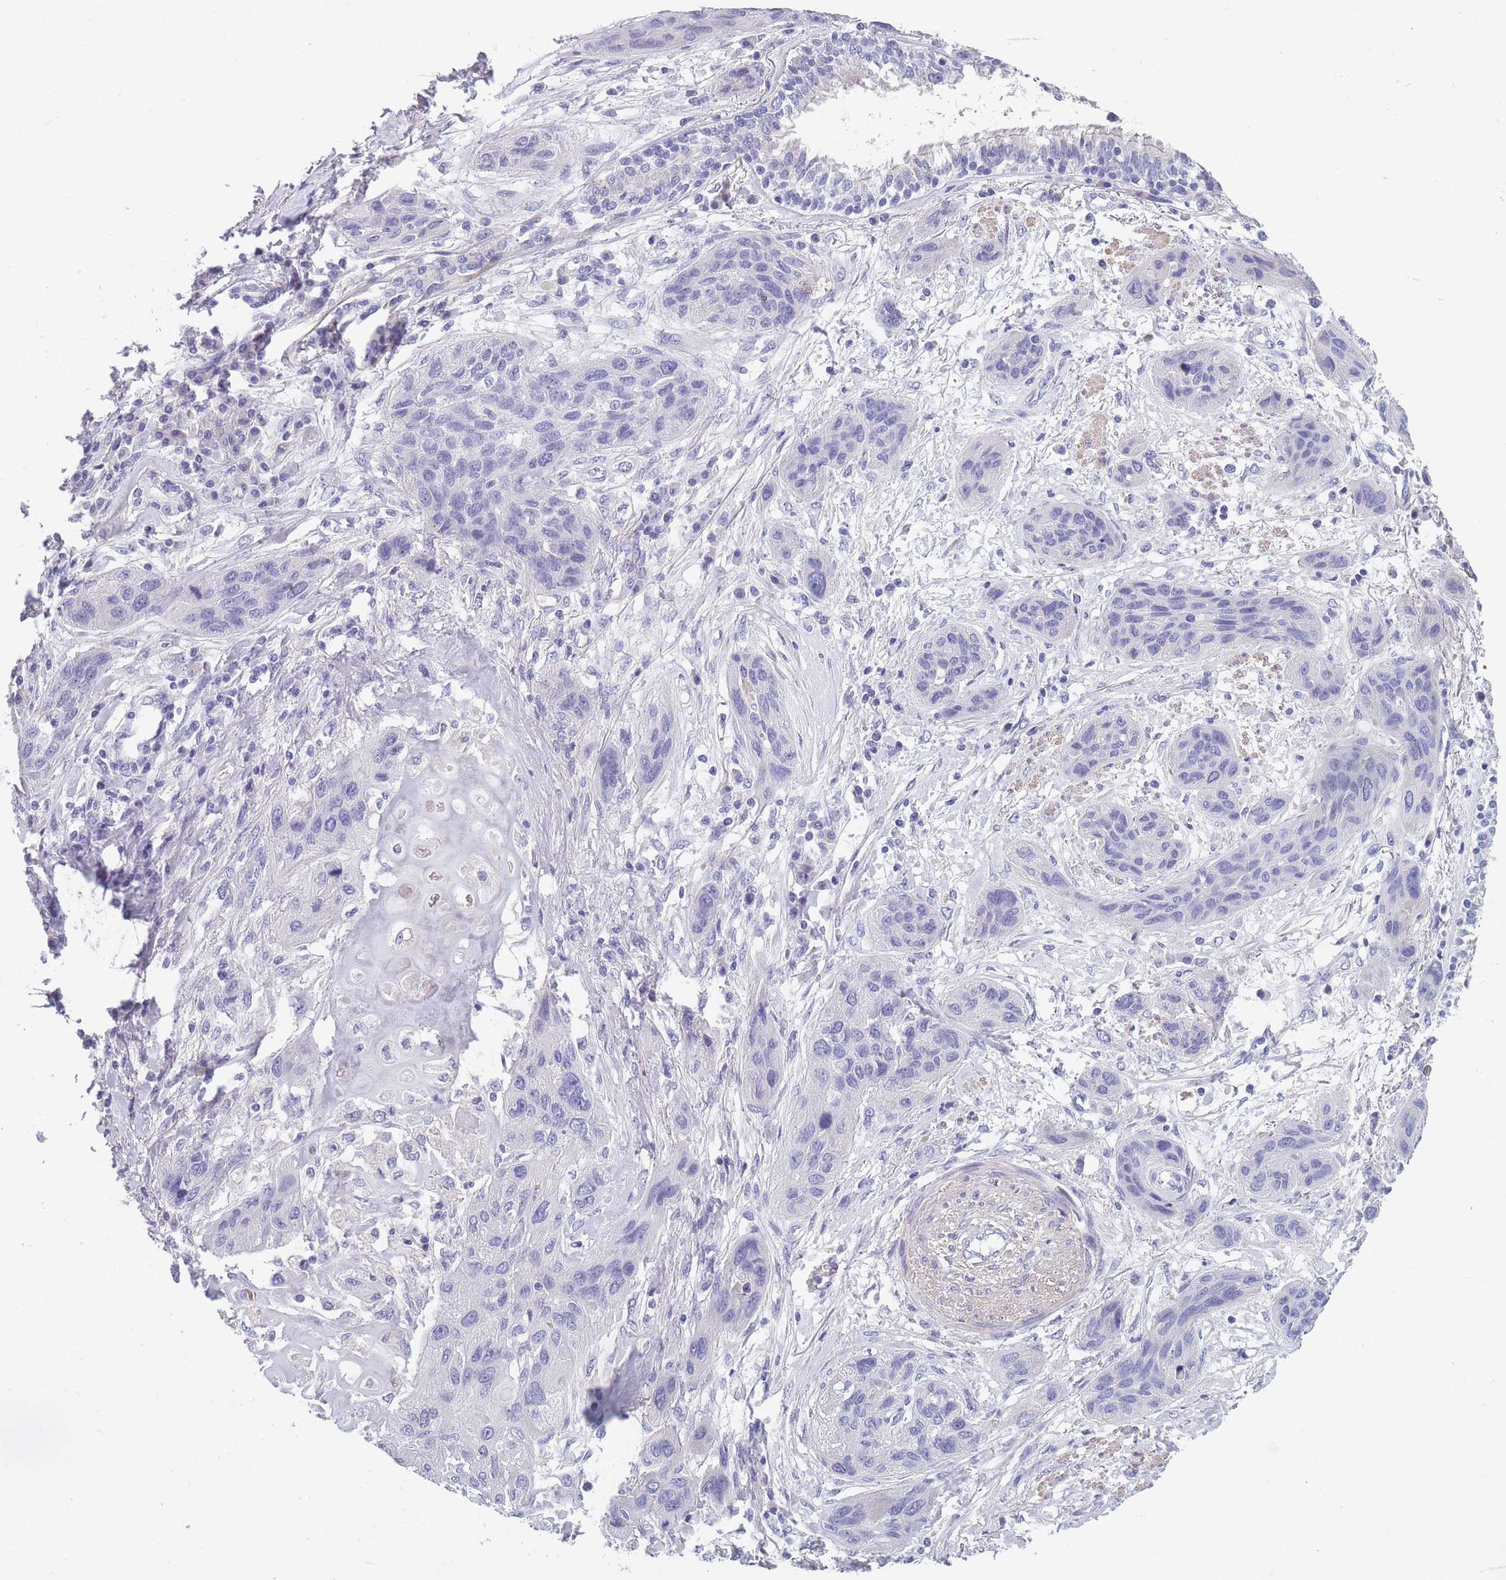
{"staining": {"intensity": "negative", "quantity": "none", "location": "none"}, "tissue": "lung cancer", "cell_type": "Tumor cells", "image_type": "cancer", "snomed": [{"axis": "morphology", "description": "Squamous cell carcinoma, NOS"}, {"axis": "topography", "description": "Lung"}], "caption": "A micrograph of squamous cell carcinoma (lung) stained for a protein shows no brown staining in tumor cells.", "gene": "OR4C5", "patient": {"sex": "female", "age": 70}}